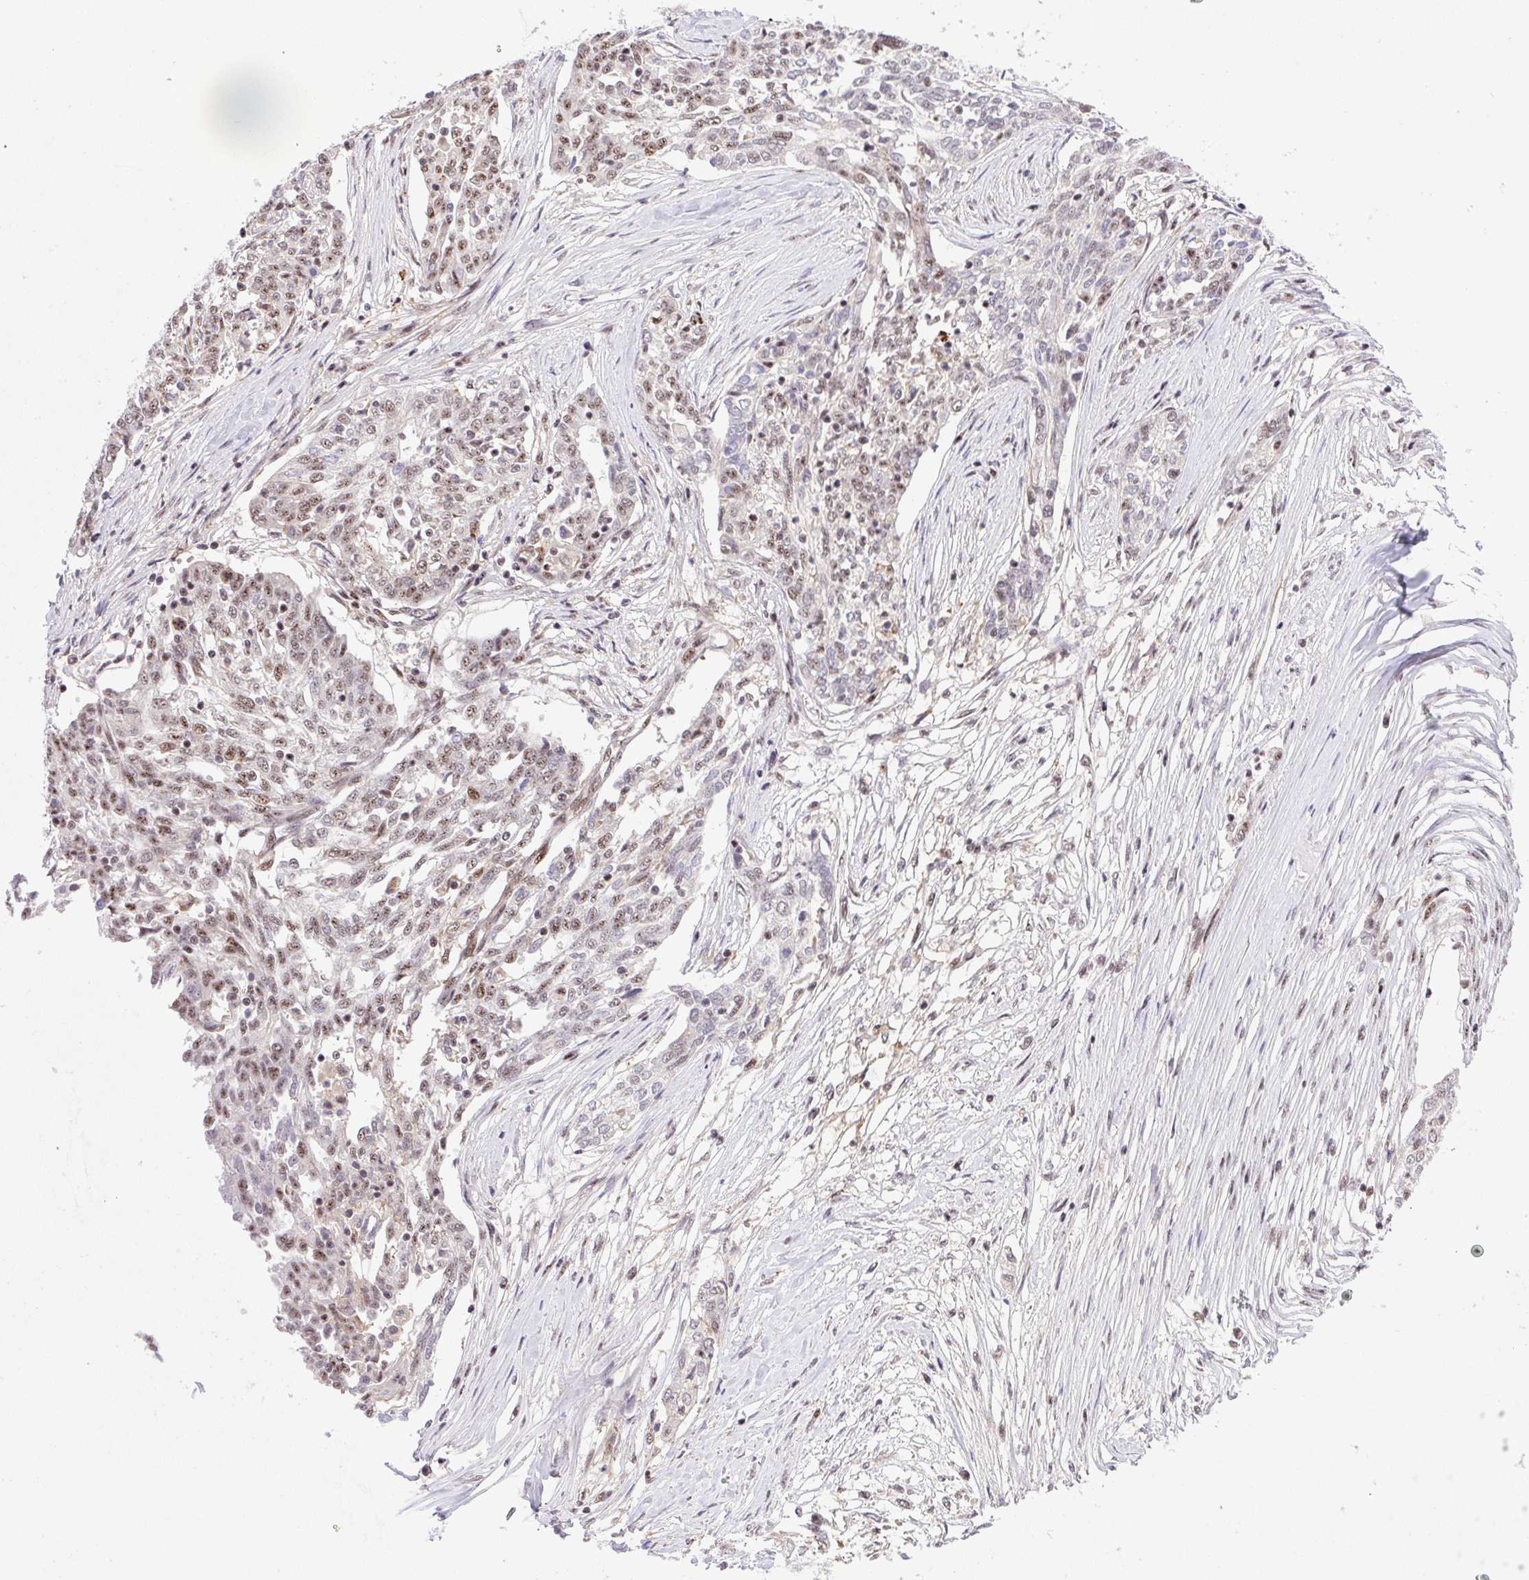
{"staining": {"intensity": "weak", "quantity": ">75%", "location": "nuclear"}, "tissue": "ovarian cancer", "cell_type": "Tumor cells", "image_type": "cancer", "snomed": [{"axis": "morphology", "description": "Cystadenocarcinoma, serous, NOS"}, {"axis": "topography", "description": "Ovary"}], "caption": "Ovarian serous cystadenocarcinoma stained for a protein (brown) displays weak nuclear positive positivity in approximately >75% of tumor cells.", "gene": "ERG", "patient": {"sex": "female", "age": 67}}